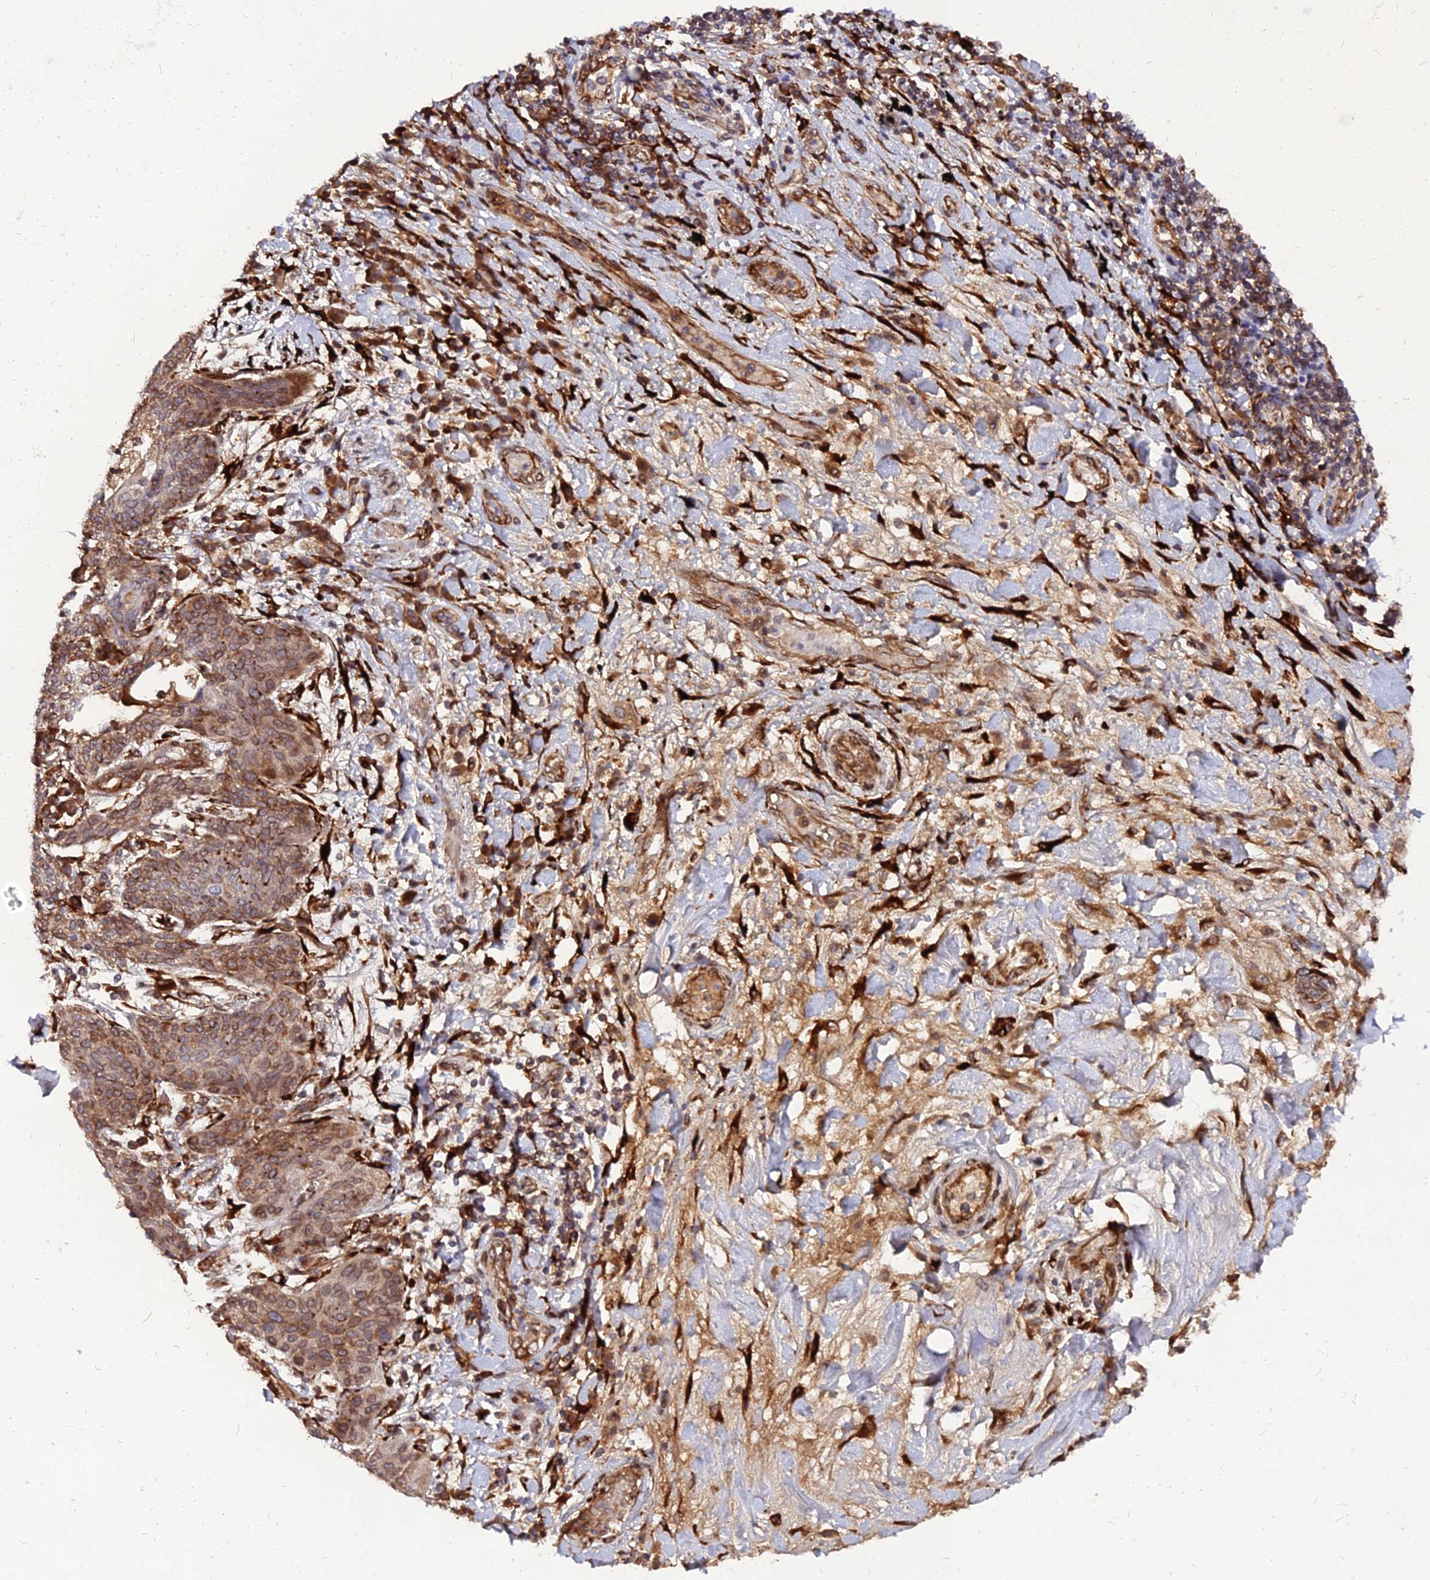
{"staining": {"intensity": "moderate", "quantity": ">75%", "location": "cytoplasmic/membranous"}, "tissue": "lung cancer", "cell_type": "Tumor cells", "image_type": "cancer", "snomed": [{"axis": "morphology", "description": "Squamous cell carcinoma, NOS"}, {"axis": "topography", "description": "Lung"}], "caption": "Lung cancer (squamous cell carcinoma) stained with a brown dye exhibits moderate cytoplasmic/membranous positive staining in approximately >75% of tumor cells.", "gene": "PDE4D", "patient": {"sex": "female", "age": 70}}